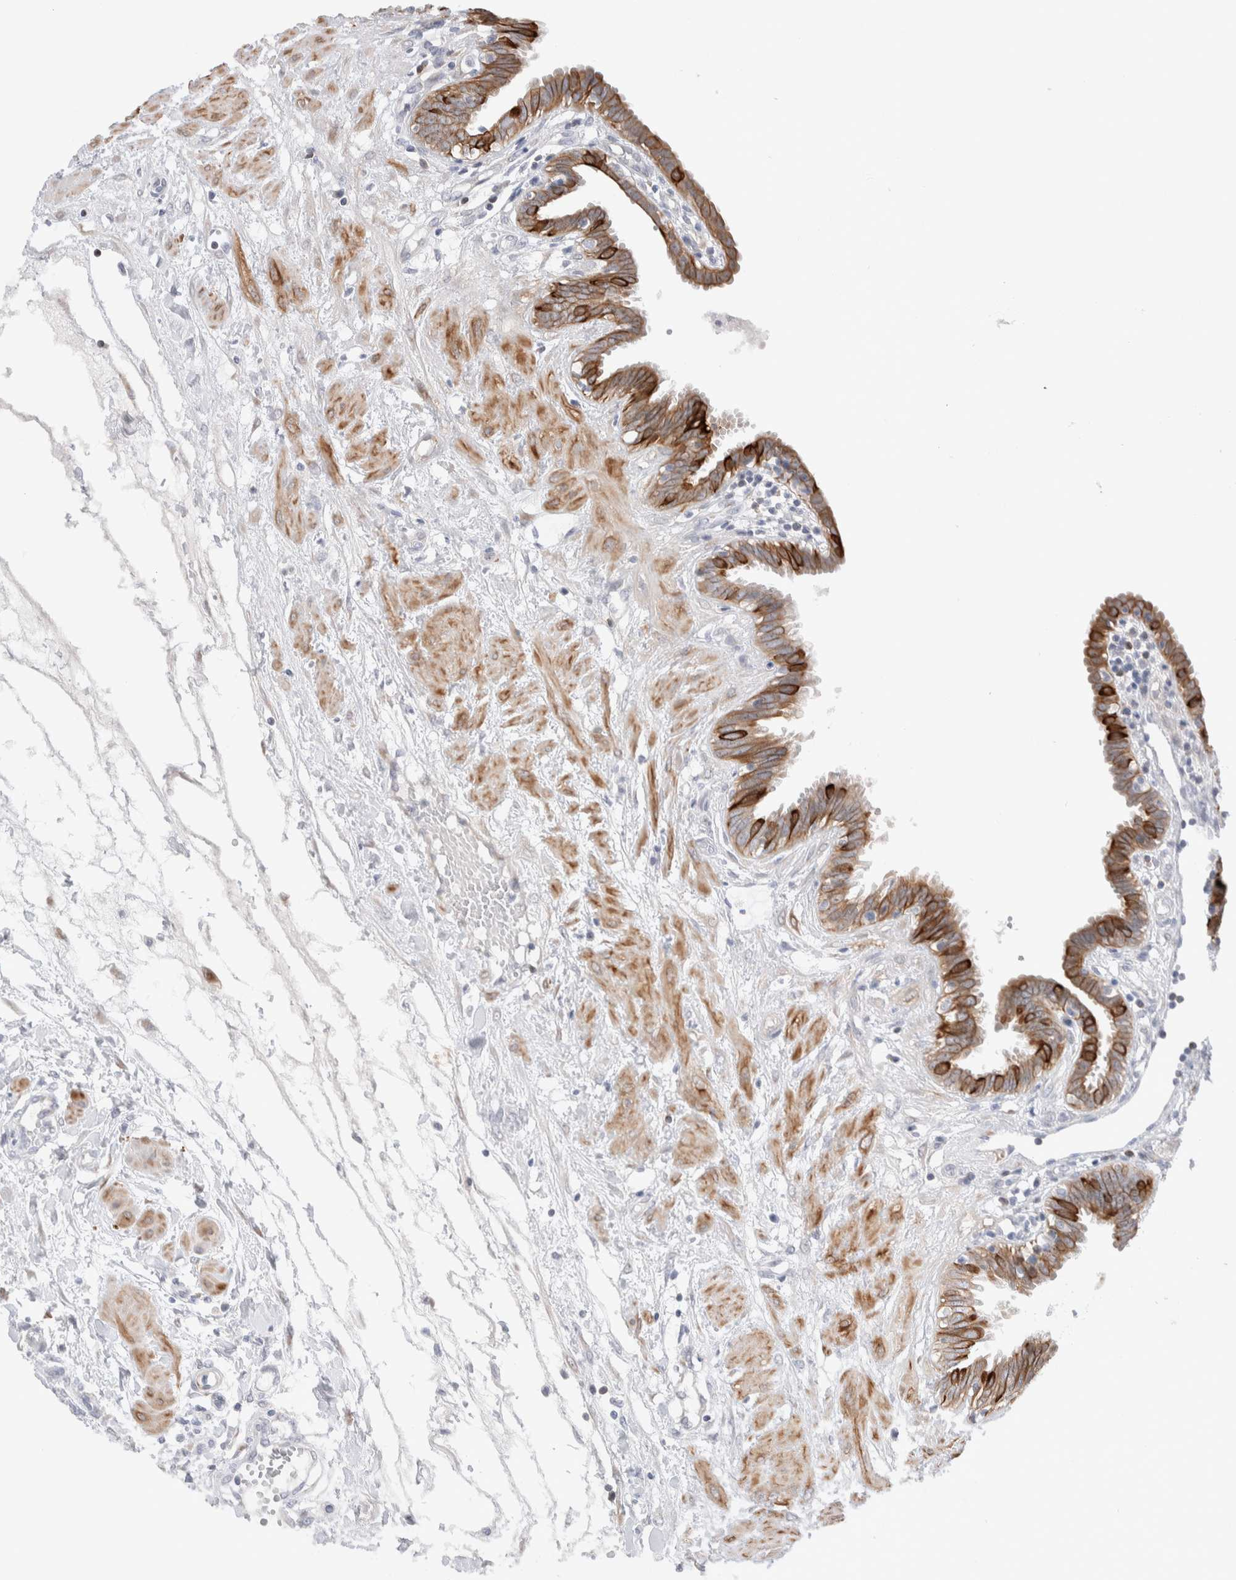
{"staining": {"intensity": "moderate", "quantity": ">75%", "location": "cytoplasmic/membranous"}, "tissue": "fallopian tube", "cell_type": "Glandular cells", "image_type": "normal", "snomed": [{"axis": "morphology", "description": "Normal tissue, NOS"}, {"axis": "topography", "description": "Fallopian tube"}, {"axis": "topography", "description": "Placenta"}], "caption": "Immunohistochemical staining of unremarkable fallopian tube reveals >75% levels of moderate cytoplasmic/membranous protein staining in about >75% of glandular cells.", "gene": "C1orf112", "patient": {"sex": "female", "age": 32}}